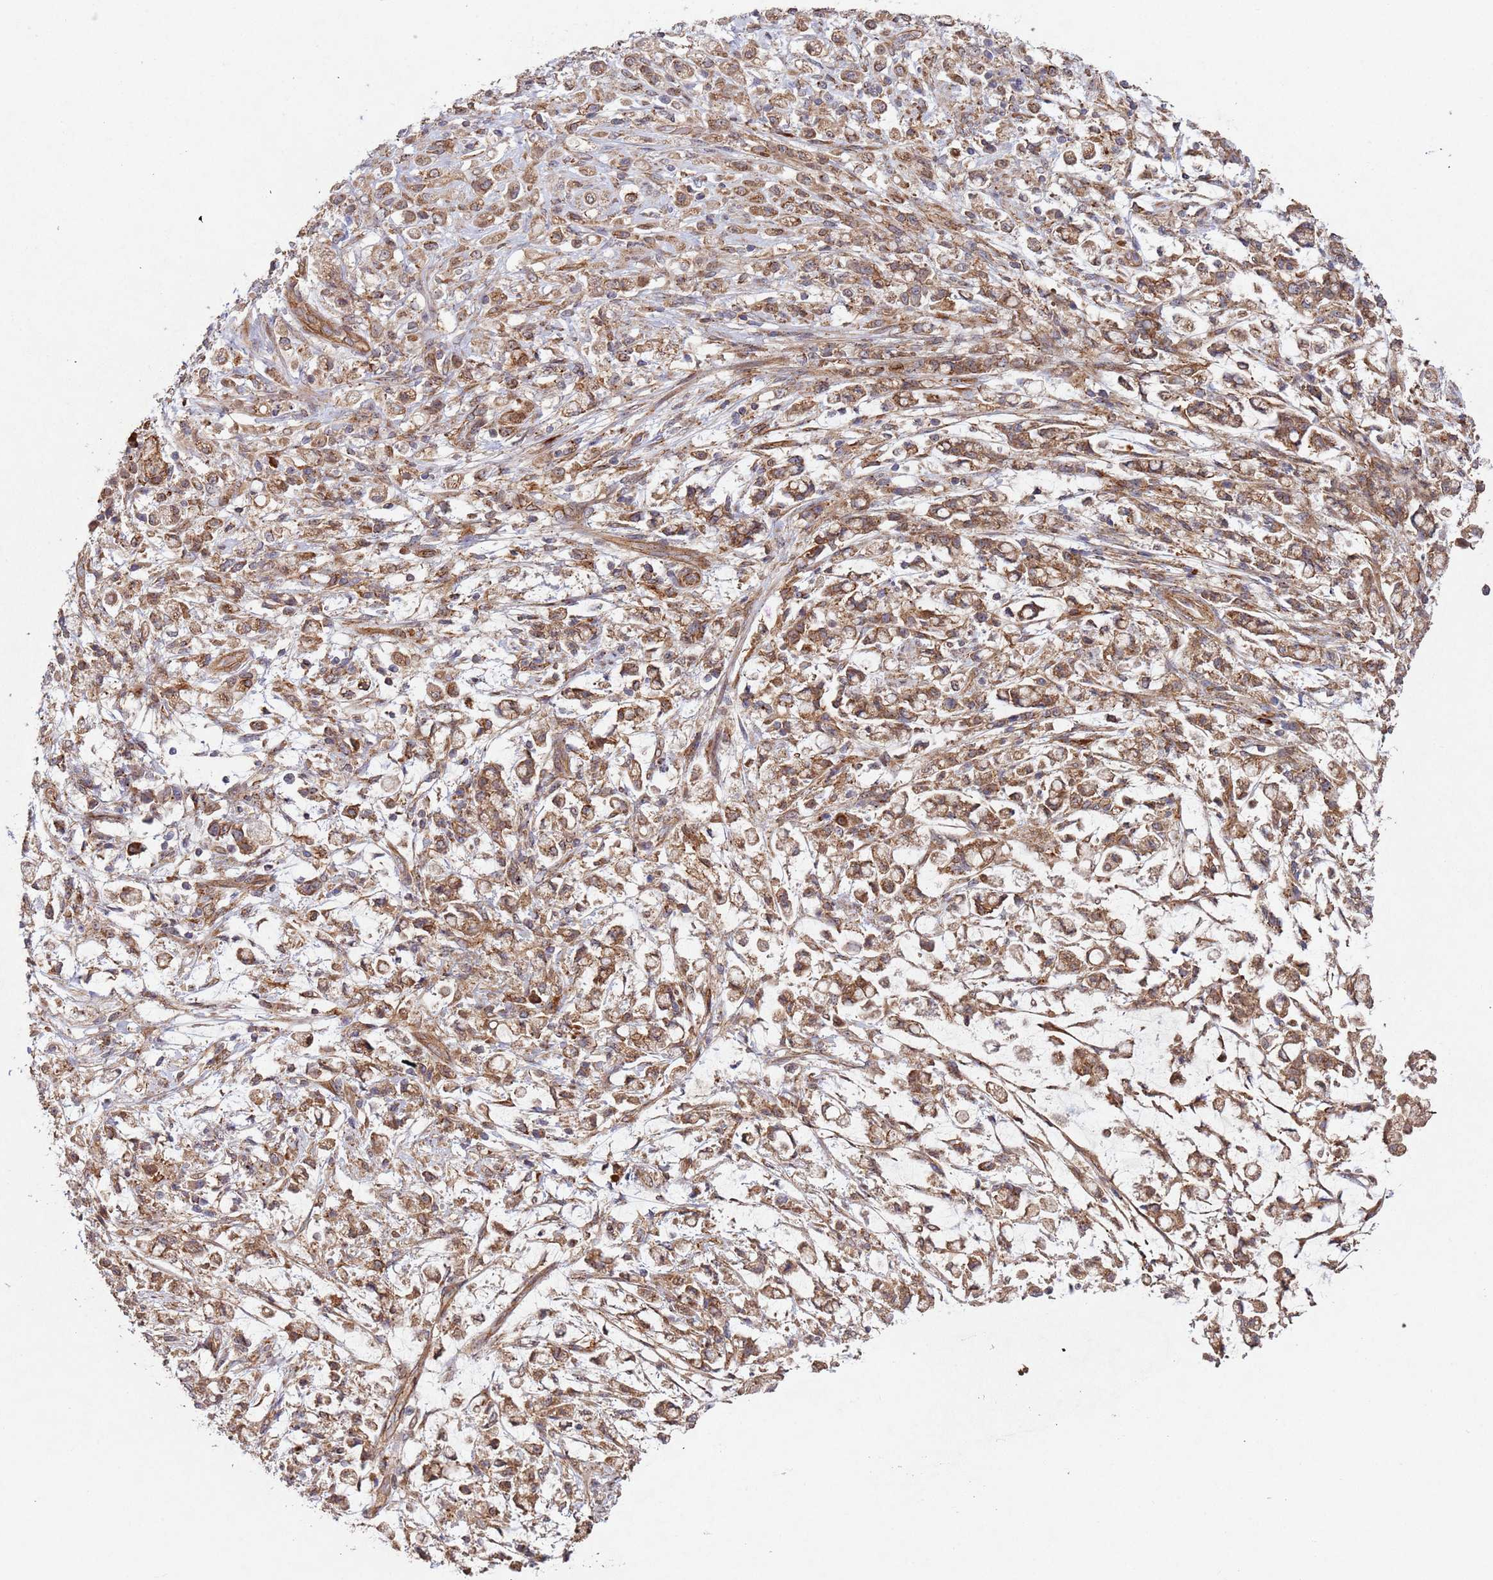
{"staining": {"intensity": "moderate", "quantity": ">75%", "location": "cytoplasmic/membranous"}, "tissue": "stomach cancer", "cell_type": "Tumor cells", "image_type": "cancer", "snomed": [{"axis": "morphology", "description": "Adenocarcinoma, NOS"}, {"axis": "topography", "description": "Stomach"}], "caption": "There is medium levels of moderate cytoplasmic/membranous expression in tumor cells of stomach adenocarcinoma, as demonstrated by immunohistochemical staining (brown color).", "gene": "KANSL1L", "patient": {"sex": "female", "age": 60}}